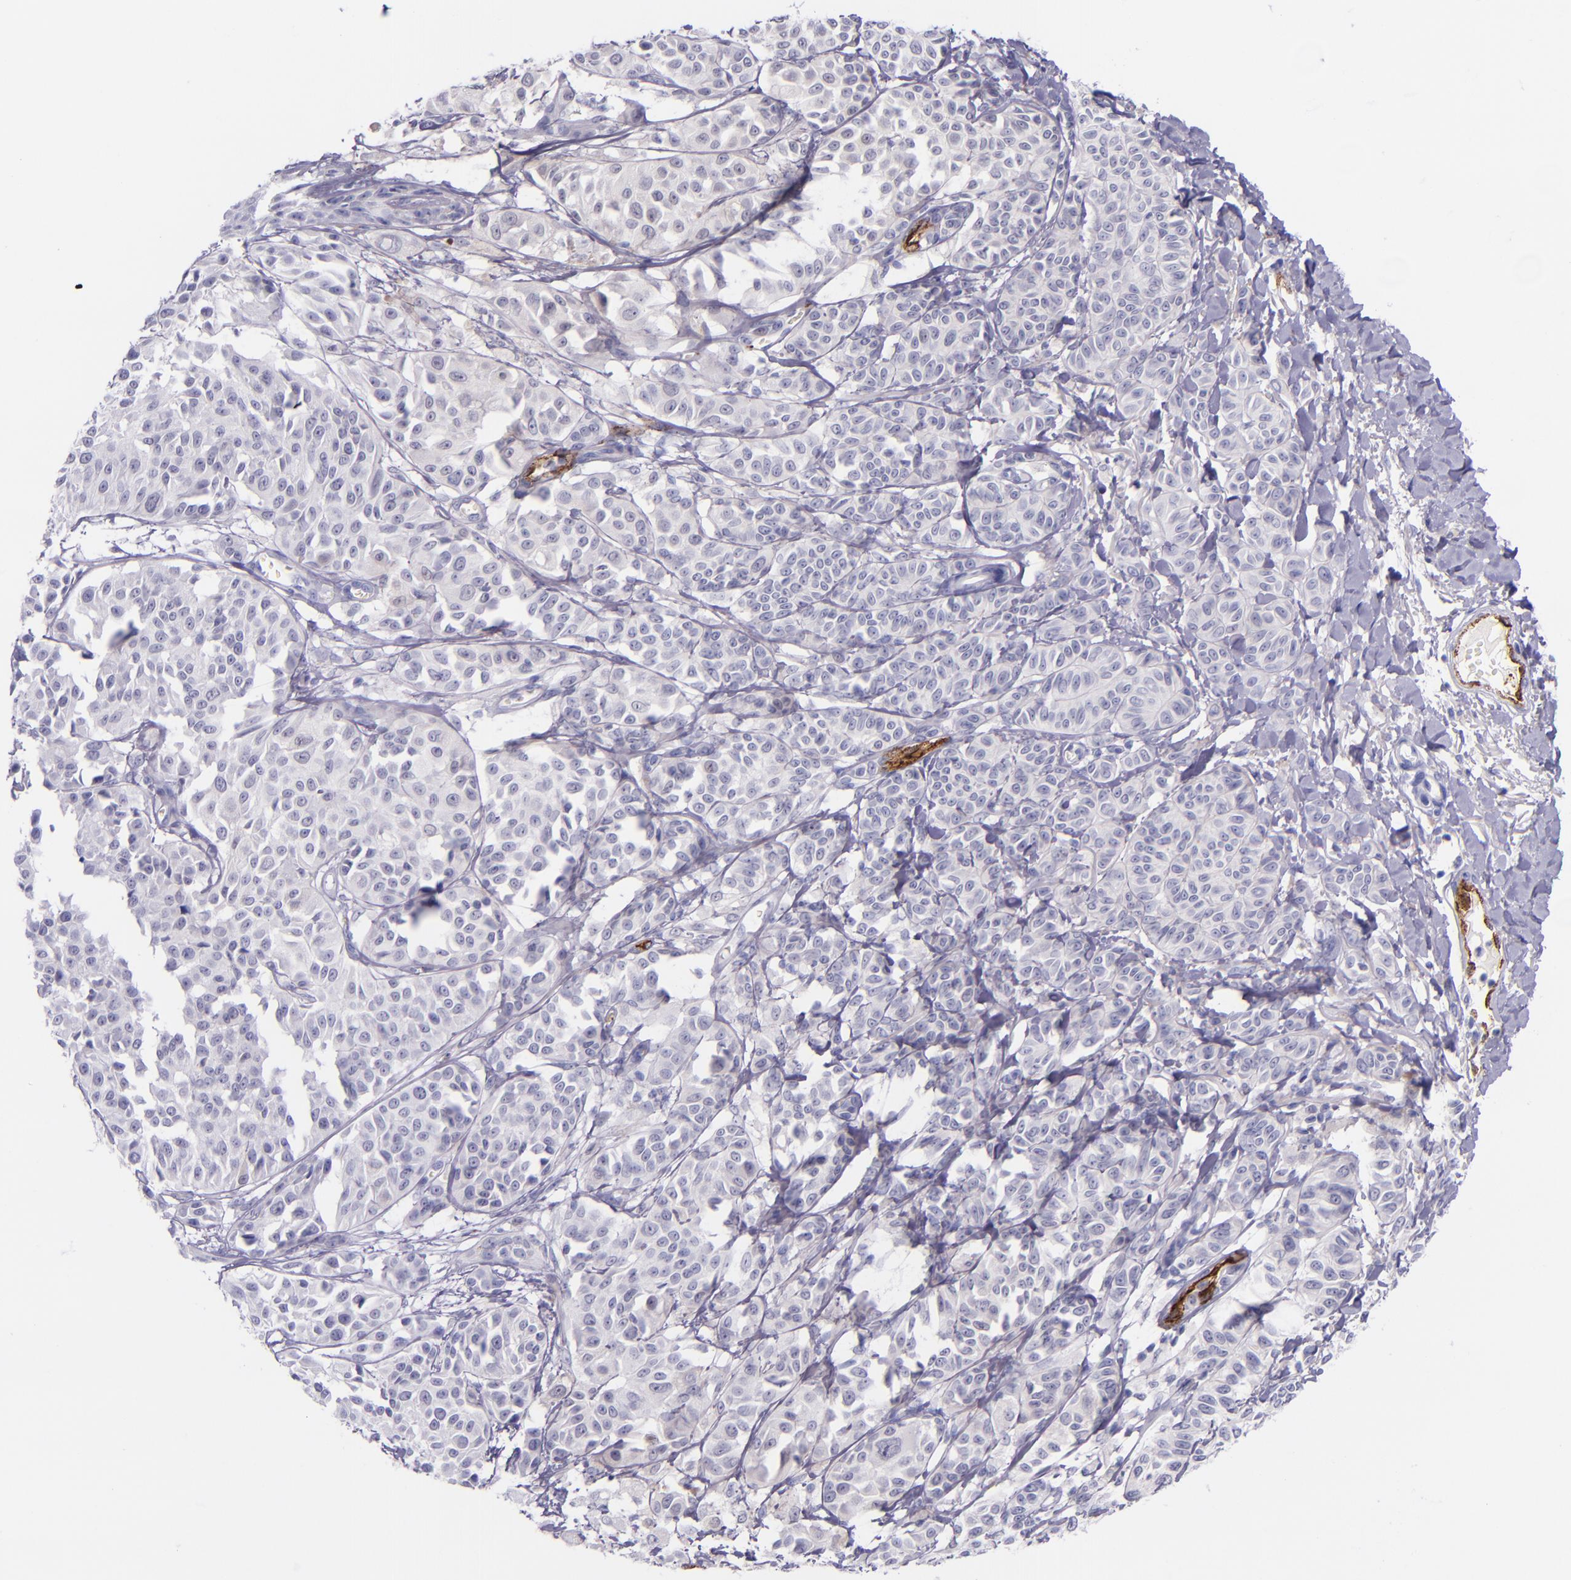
{"staining": {"intensity": "negative", "quantity": "none", "location": "none"}, "tissue": "melanoma", "cell_type": "Tumor cells", "image_type": "cancer", "snomed": [{"axis": "morphology", "description": "Malignant melanoma, NOS"}, {"axis": "topography", "description": "Skin"}], "caption": "Melanoma was stained to show a protein in brown. There is no significant positivity in tumor cells.", "gene": "SELE", "patient": {"sex": "male", "age": 76}}